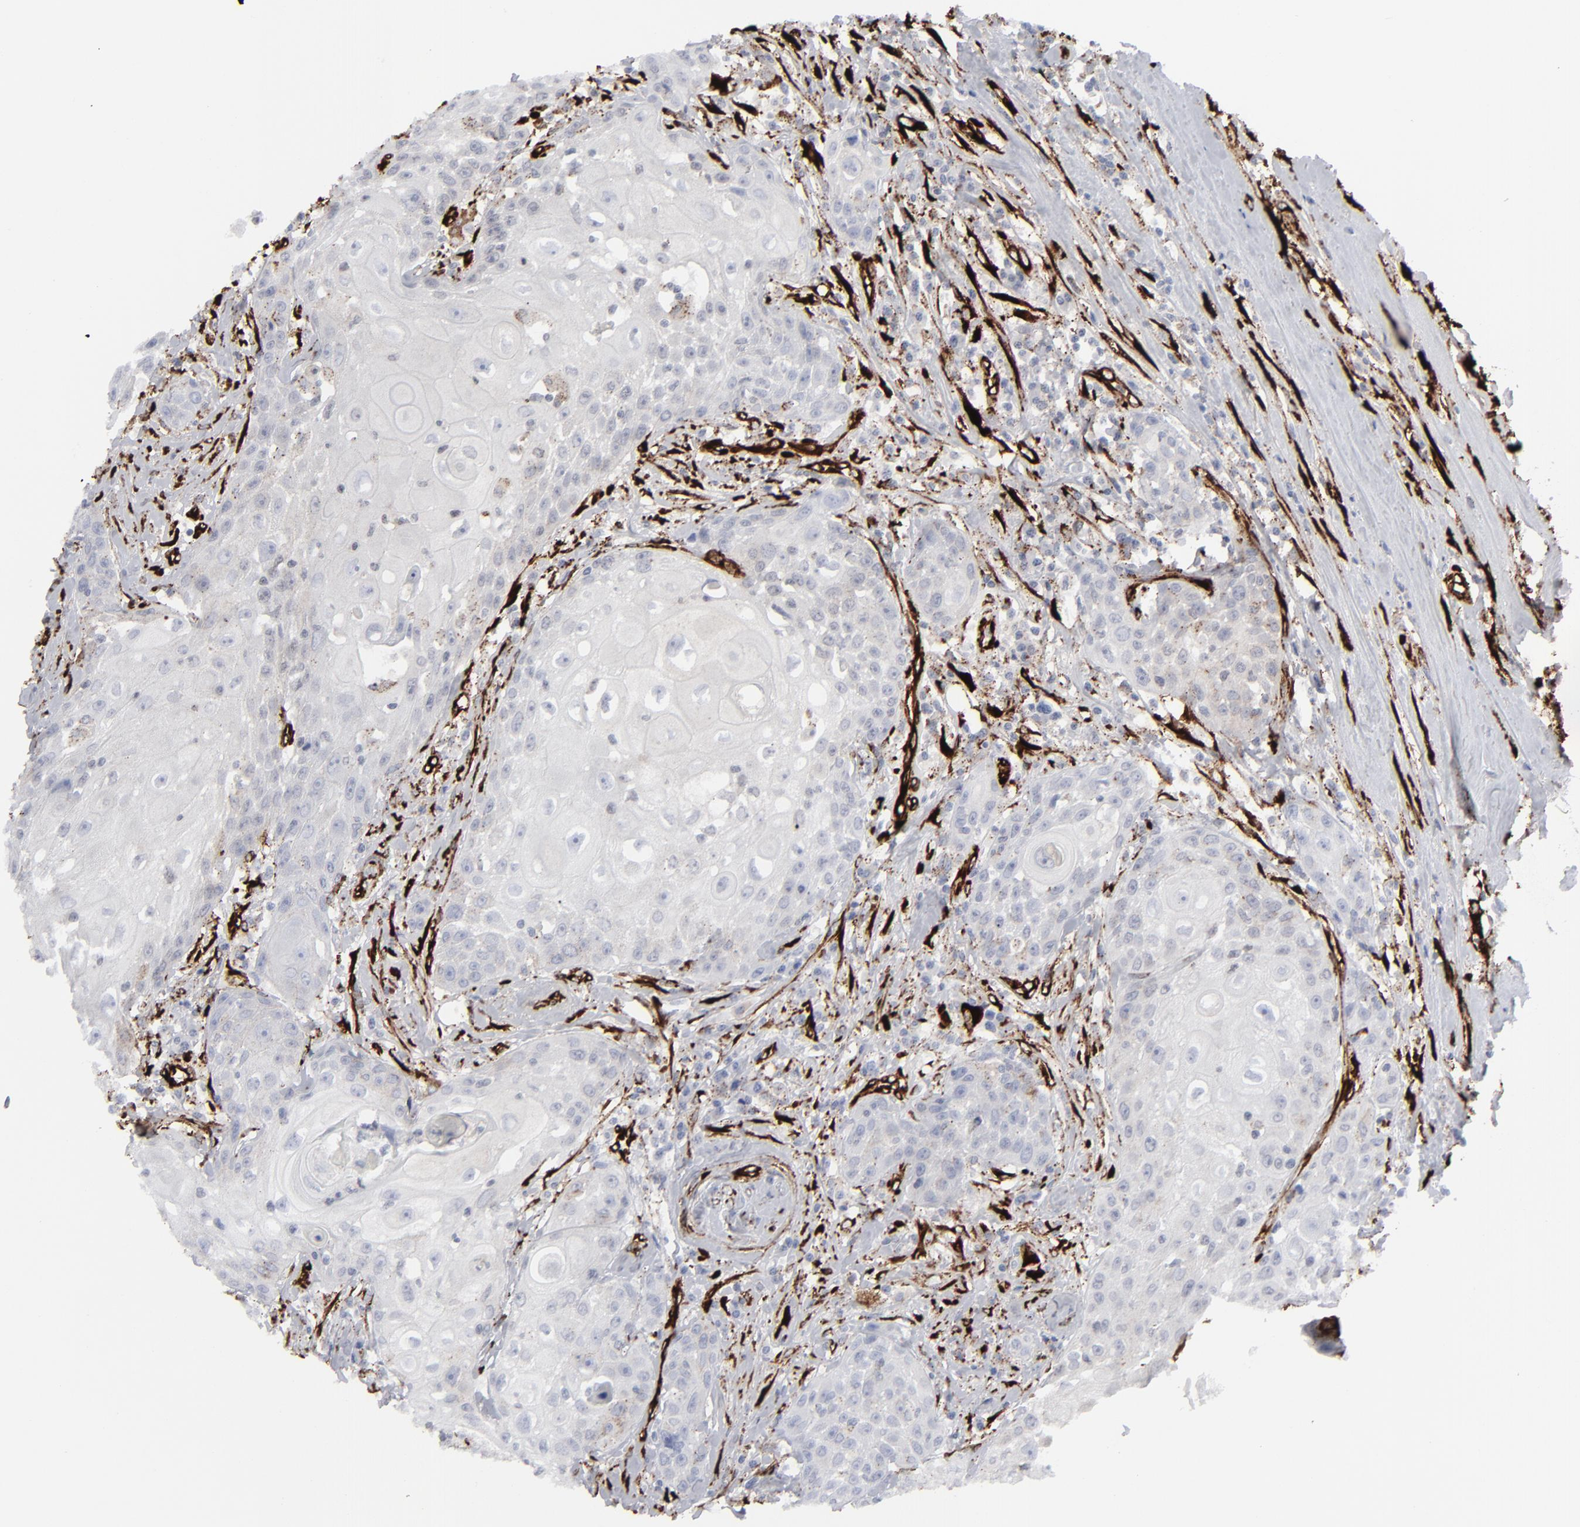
{"staining": {"intensity": "negative", "quantity": "none", "location": "none"}, "tissue": "head and neck cancer", "cell_type": "Tumor cells", "image_type": "cancer", "snomed": [{"axis": "morphology", "description": "Squamous cell carcinoma, NOS"}, {"axis": "topography", "description": "Oral tissue"}, {"axis": "topography", "description": "Head-Neck"}], "caption": "Protein analysis of head and neck cancer displays no significant positivity in tumor cells.", "gene": "SPARC", "patient": {"sex": "female", "age": 82}}